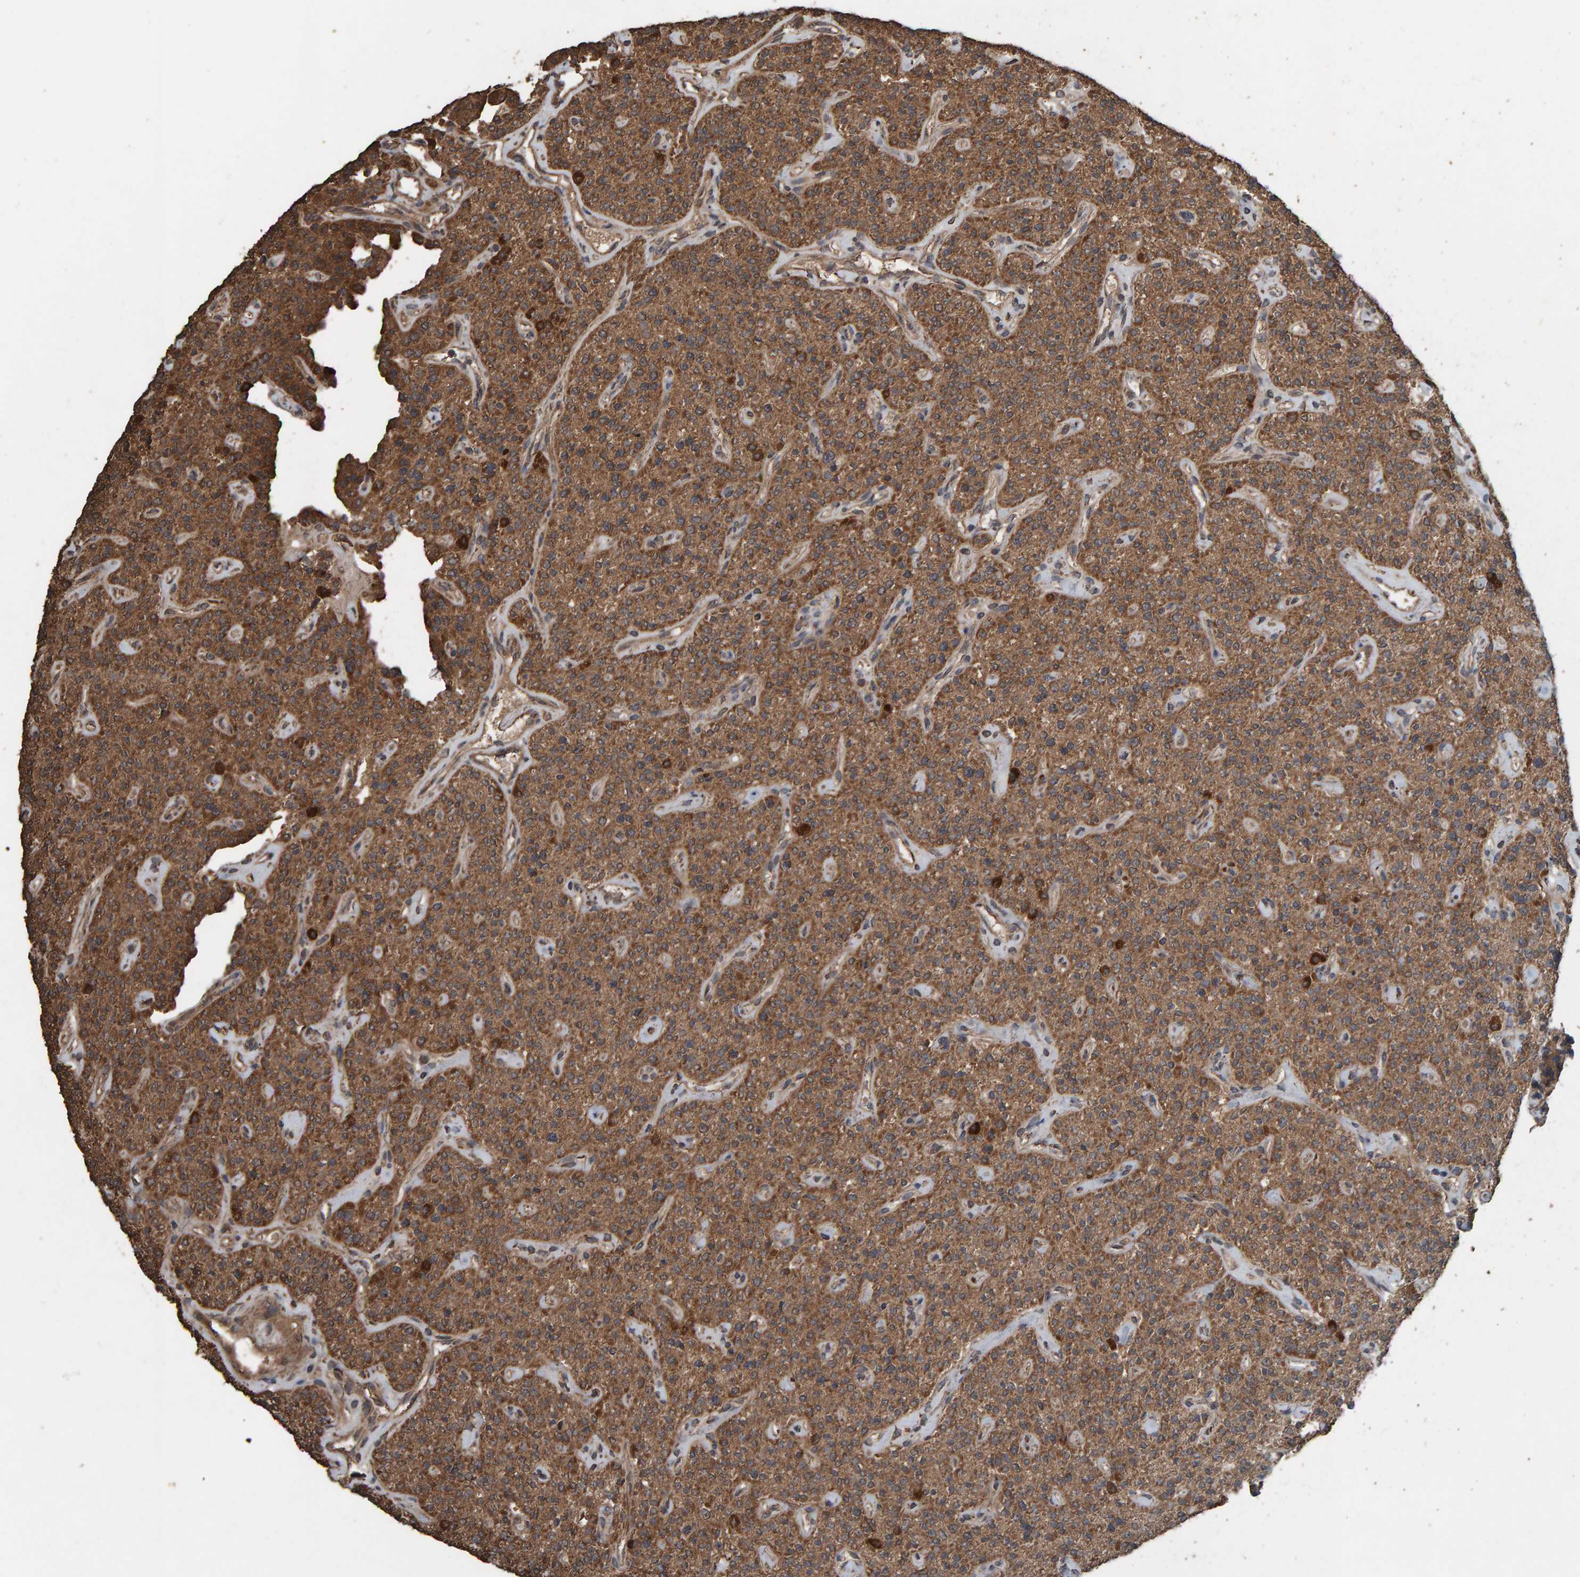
{"staining": {"intensity": "strong", "quantity": ">75%", "location": "cytoplasmic/membranous"}, "tissue": "parathyroid gland", "cell_type": "Glandular cells", "image_type": "normal", "snomed": [{"axis": "morphology", "description": "Normal tissue, NOS"}, {"axis": "topography", "description": "Parathyroid gland"}], "caption": "The micrograph displays immunohistochemical staining of benign parathyroid gland. There is strong cytoplasmic/membranous expression is identified in approximately >75% of glandular cells. The staining is performed using DAB brown chromogen to label protein expression. The nuclei are counter-stained blue using hematoxylin.", "gene": "DUS1L", "patient": {"sex": "male", "age": 46}}